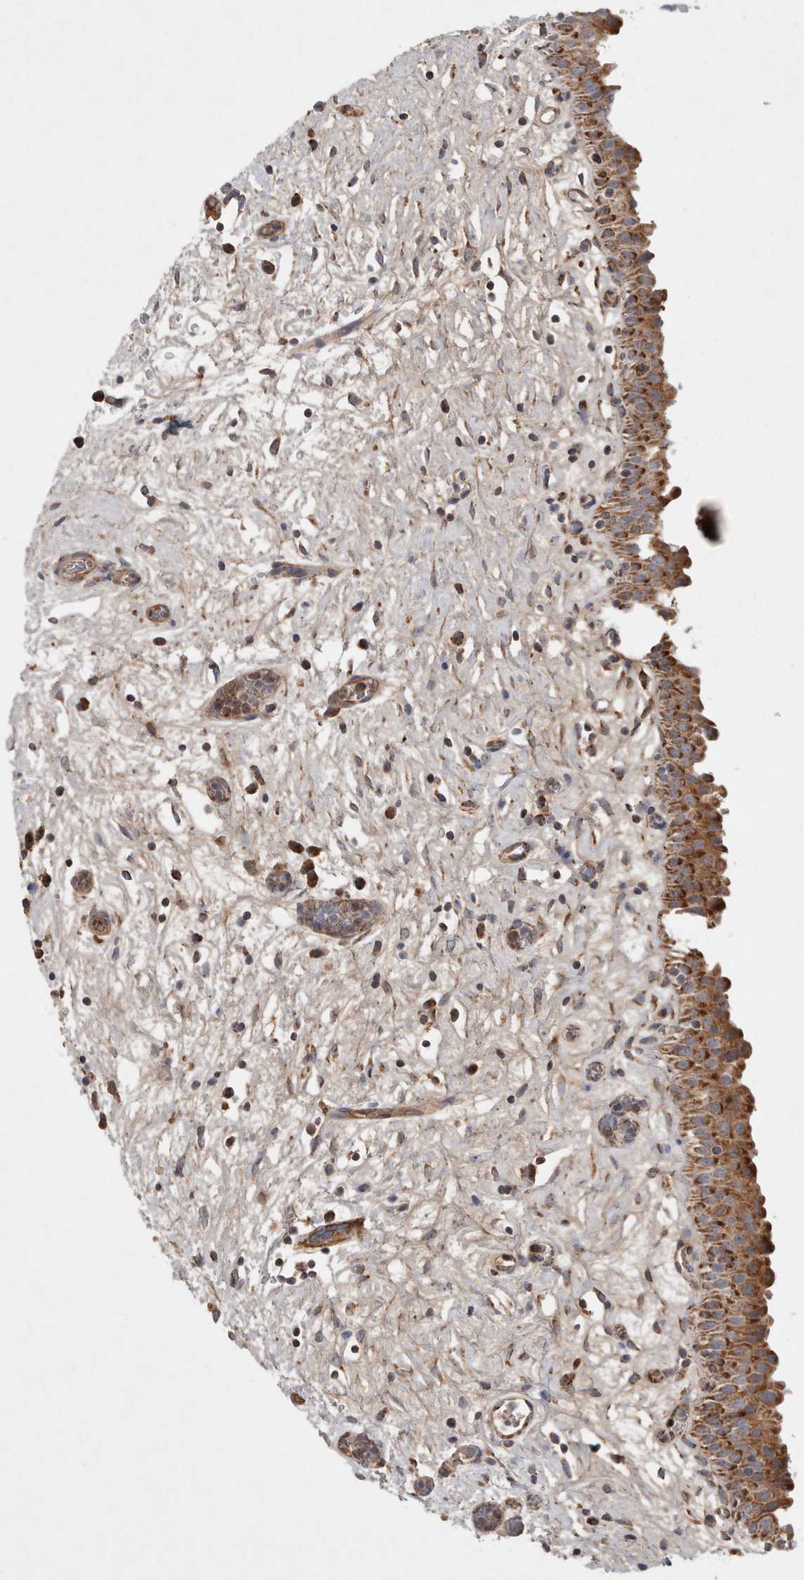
{"staining": {"intensity": "strong", "quantity": "25%-75%", "location": "cytoplasmic/membranous"}, "tissue": "urinary bladder", "cell_type": "Urothelial cells", "image_type": "normal", "snomed": [{"axis": "morphology", "description": "Normal tissue, NOS"}, {"axis": "topography", "description": "Urinary bladder"}], "caption": "Brown immunohistochemical staining in benign human urinary bladder displays strong cytoplasmic/membranous expression in approximately 25%-75% of urothelial cells.", "gene": "MRPS28", "patient": {"sex": "male", "age": 82}}